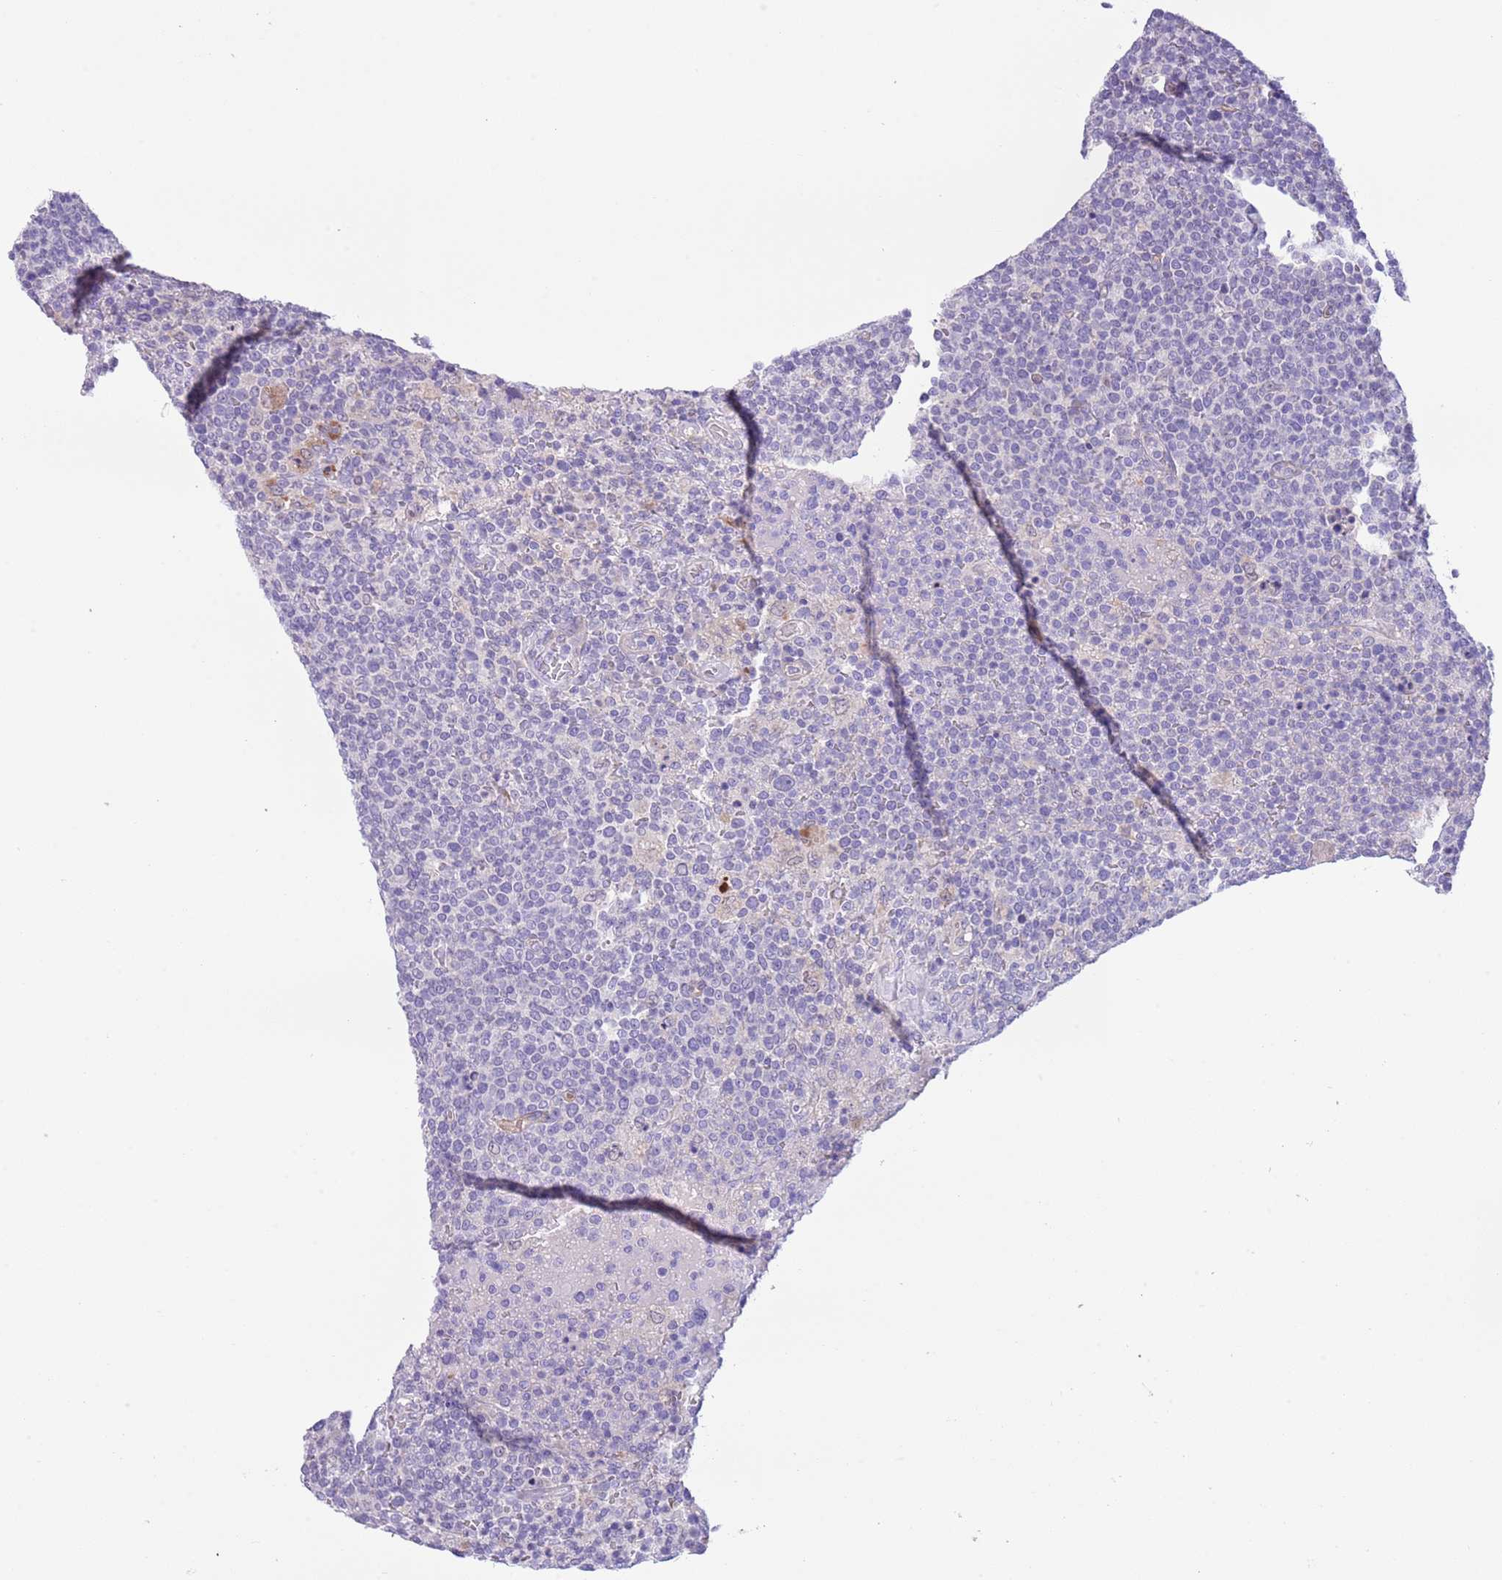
{"staining": {"intensity": "negative", "quantity": "none", "location": "none"}, "tissue": "lymphoma", "cell_type": "Tumor cells", "image_type": "cancer", "snomed": [{"axis": "morphology", "description": "Malignant lymphoma, non-Hodgkin's type, High grade"}, {"axis": "topography", "description": "Lymph node"}], "caption": "Malignant lymphoma, non-Hodgkin's type (high-grade) stained for a protein using IHC reveals no positivity tumor cells.", "gene": "TSGA13", "patient": {"sex": "male", "age": 61}}